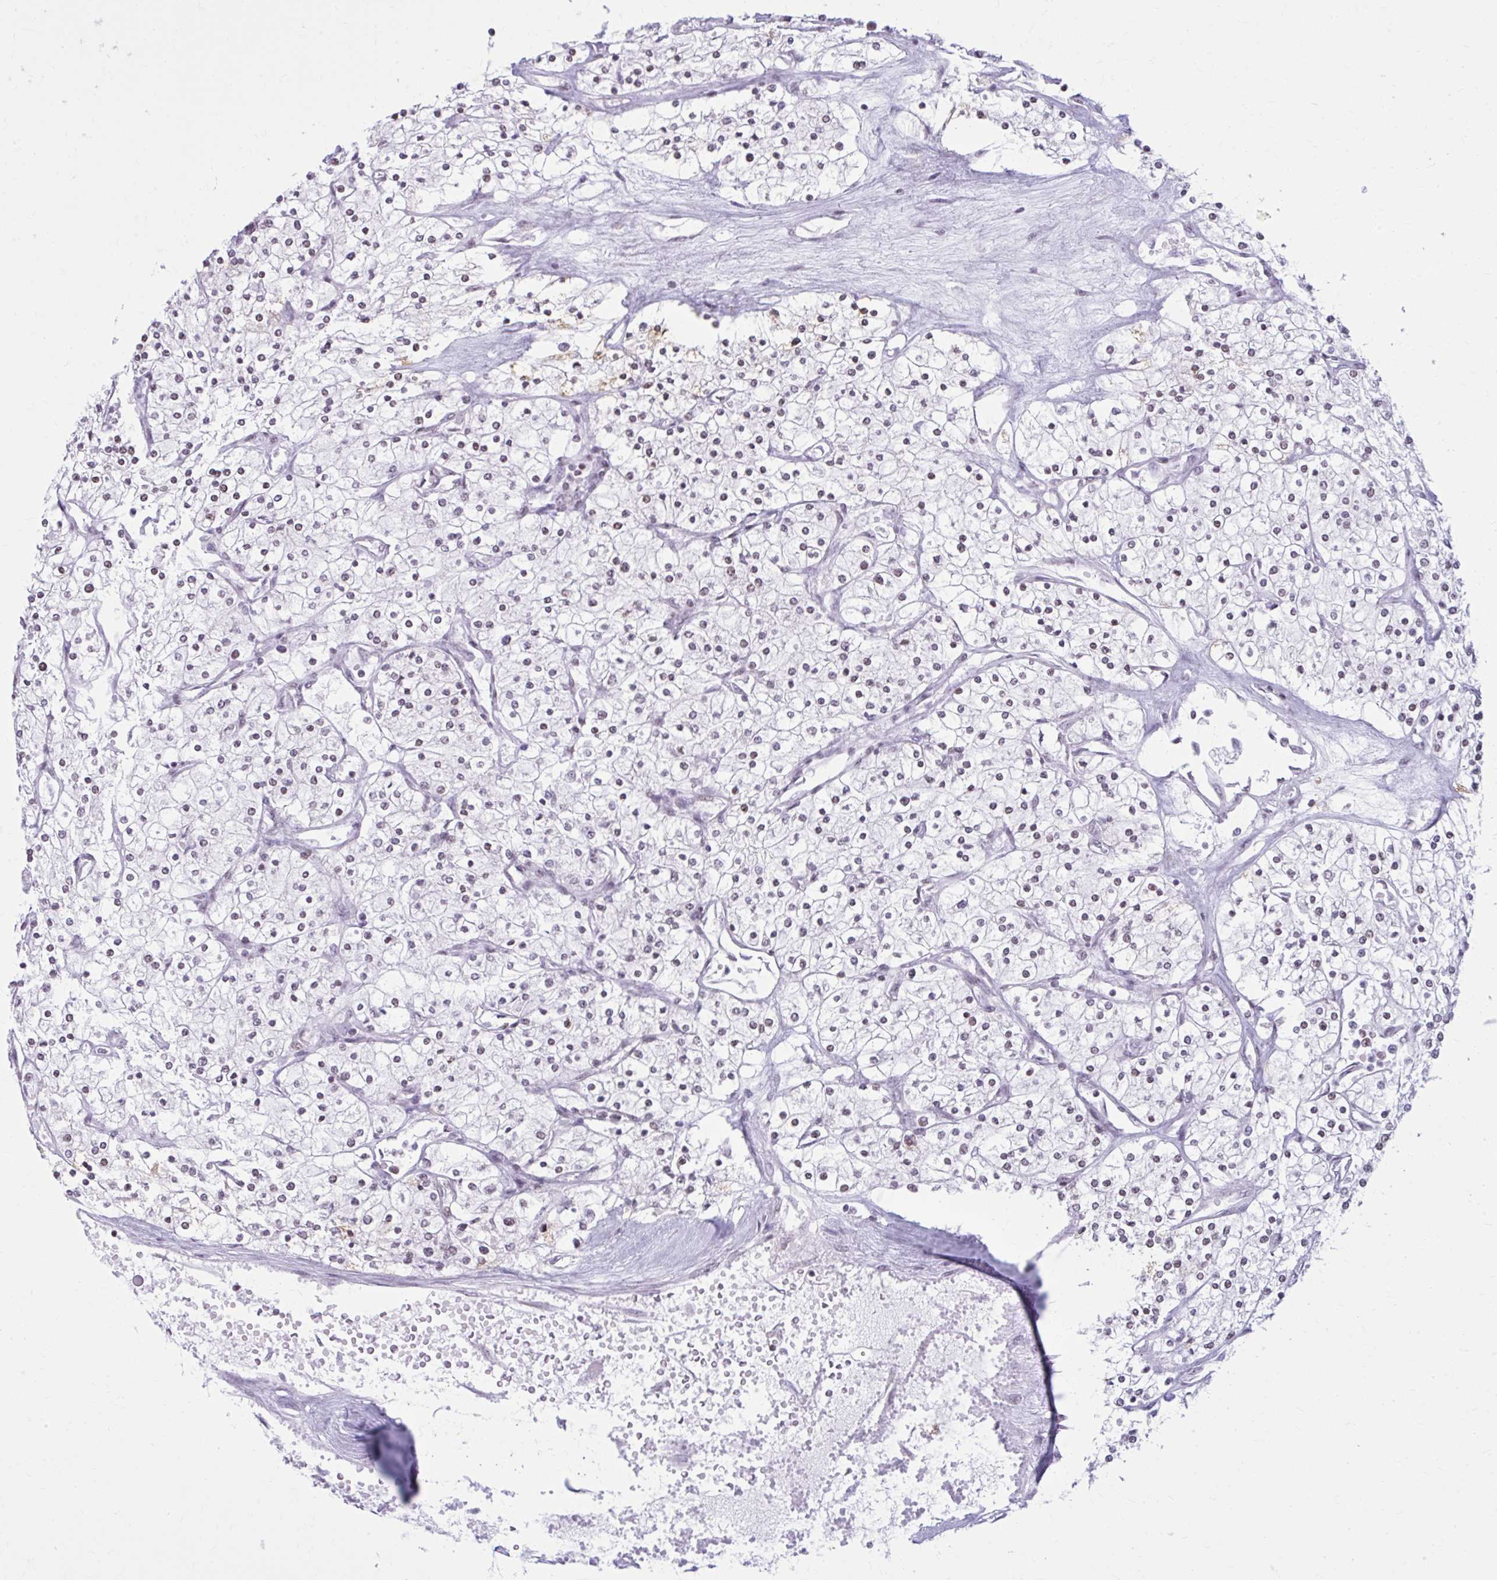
{"staining": {"intensity": "moderate", "quantity": "25%-75%", "location": "nuclear"}, "tissue": "renal cancer", "cell_type": "Tumor cells", "image_type": "cancer", "snomed": [{"axis": "morphology", "description": "Adenocarcinoma, NOS"}, {"axis": "topography", "description": "Kidney"}], "caption": "Immunohistochemistry micrograph of renal adenocarcinoma stained for a protein (brown), which reveals medium levels of moderate nuclear expression in about 25%-75% of tumor cells.", "gene": "PABIR1", "patient": {"sex": "male", "age": 80}}